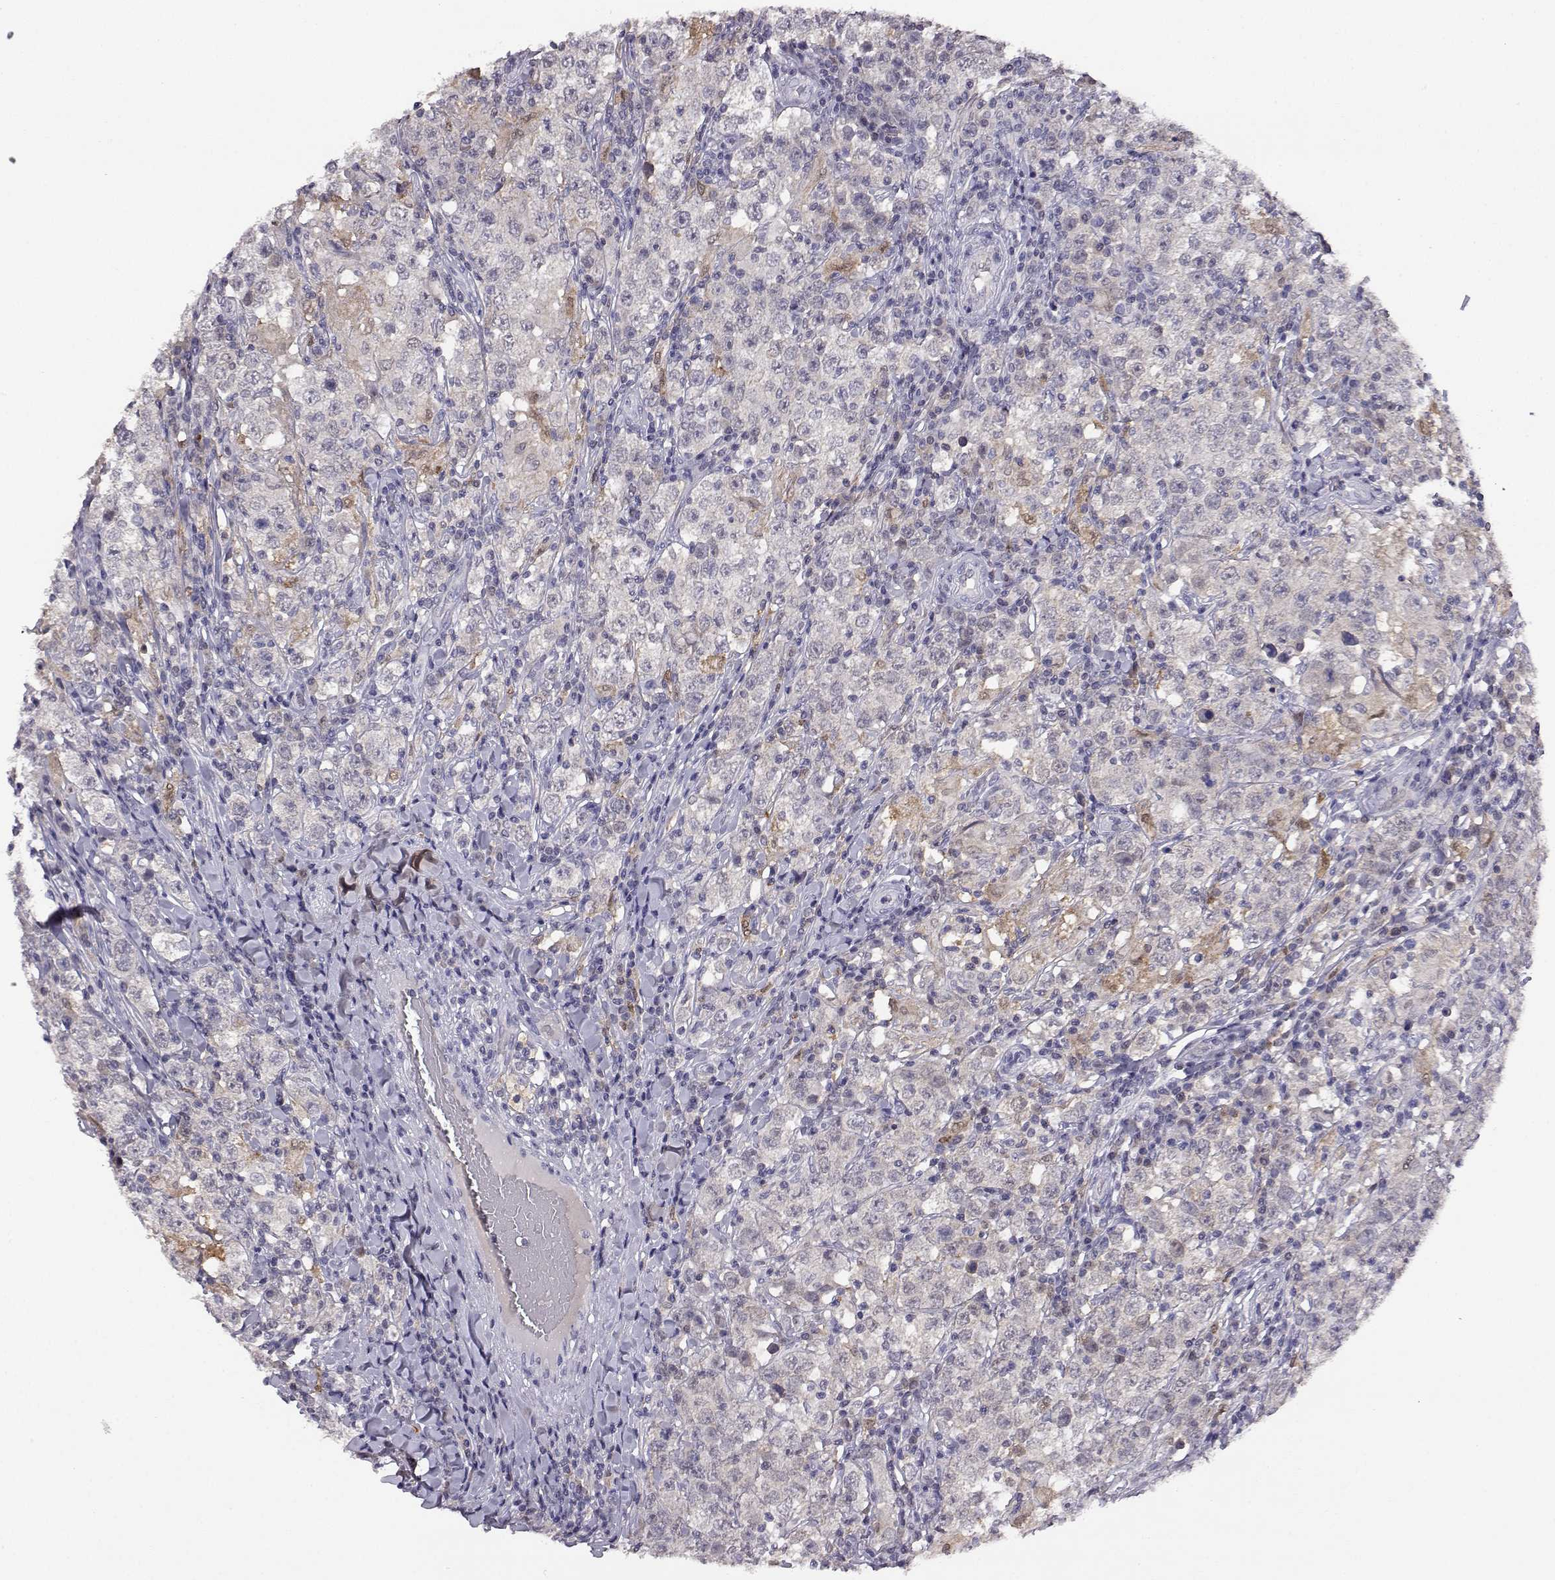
{"staining": {"intensity": "negative", "quantity": "none", "location": "none"}, "tissue": "testis cancer", "cell_type": "Tumor cells", "image_type": "cancer", "snomed": [{"axis": "morphology", "description": "Seminoma, NOS"}, {"axis": "morphology", "description": "Carcinoma, Embryonal, NOS"}, {"axis": "topography", "description": "Testis"}], "caption": "Immunohistochemistry image of neoplastic tissue: human testis seminoma stained with DAB (3,3'-diaminobenzidine) reveals no significant protein staining in tumor cells.", "gene": "AKR1B1", "patient": {"sex": "male", "age": 41}}